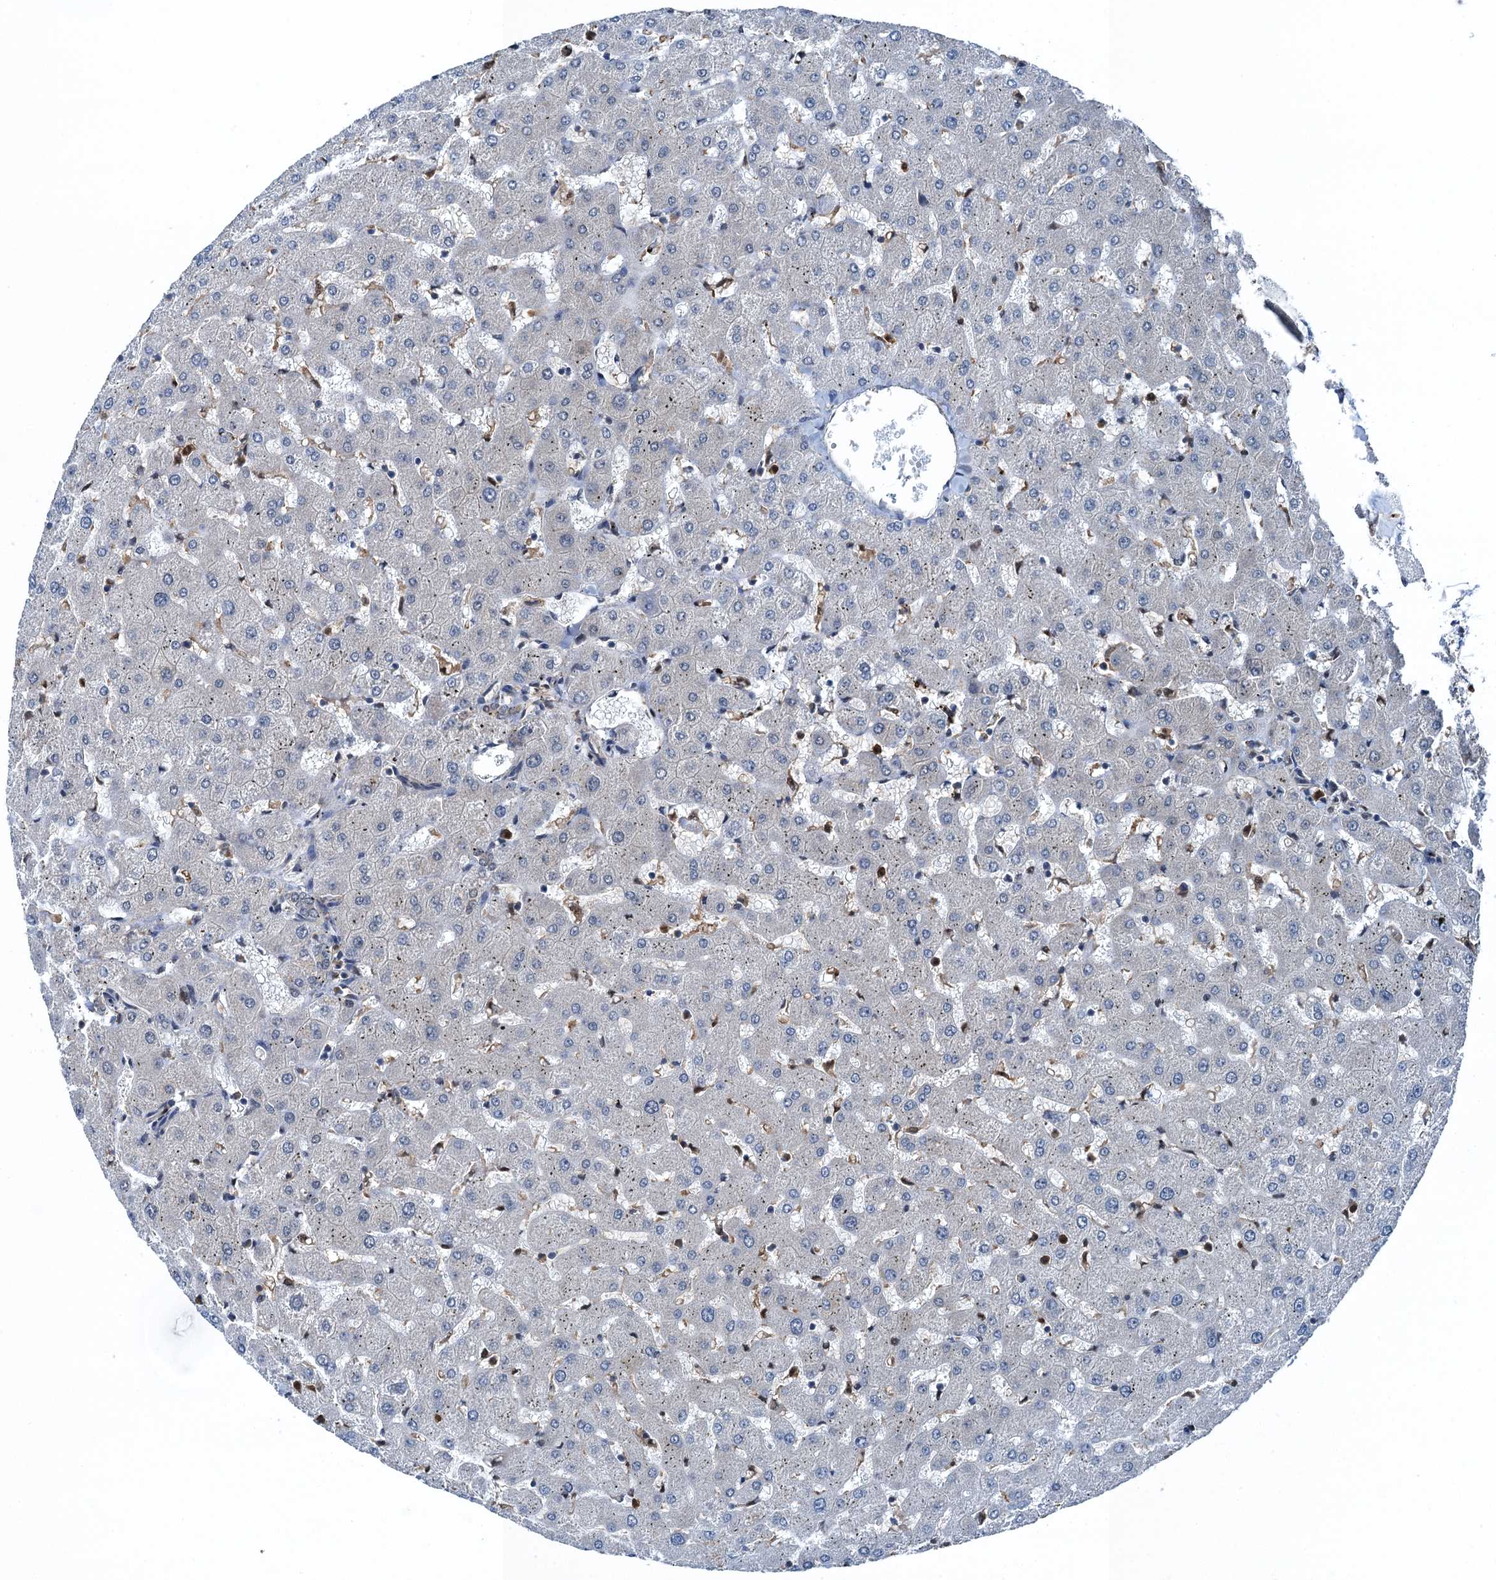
{"staining": {"intensity": "negative", "quantity": "none", "location": "none"}, "tissue": "liver", "cell_type": "Cholangiocytes", "image_type": "normal", "snomed": [{"axis": "morphology", "description": "Normal tissue, NOS"}, {"axis": "topography", "description": "Liver"}], "caption": "High power microscopy histopathology image of an immunohistochemistry image of unremarkable liver, revealing no significant expression in cholangiocytes.", "gene": "RNH1", "patient": {"sex": "female", "age": 63}}